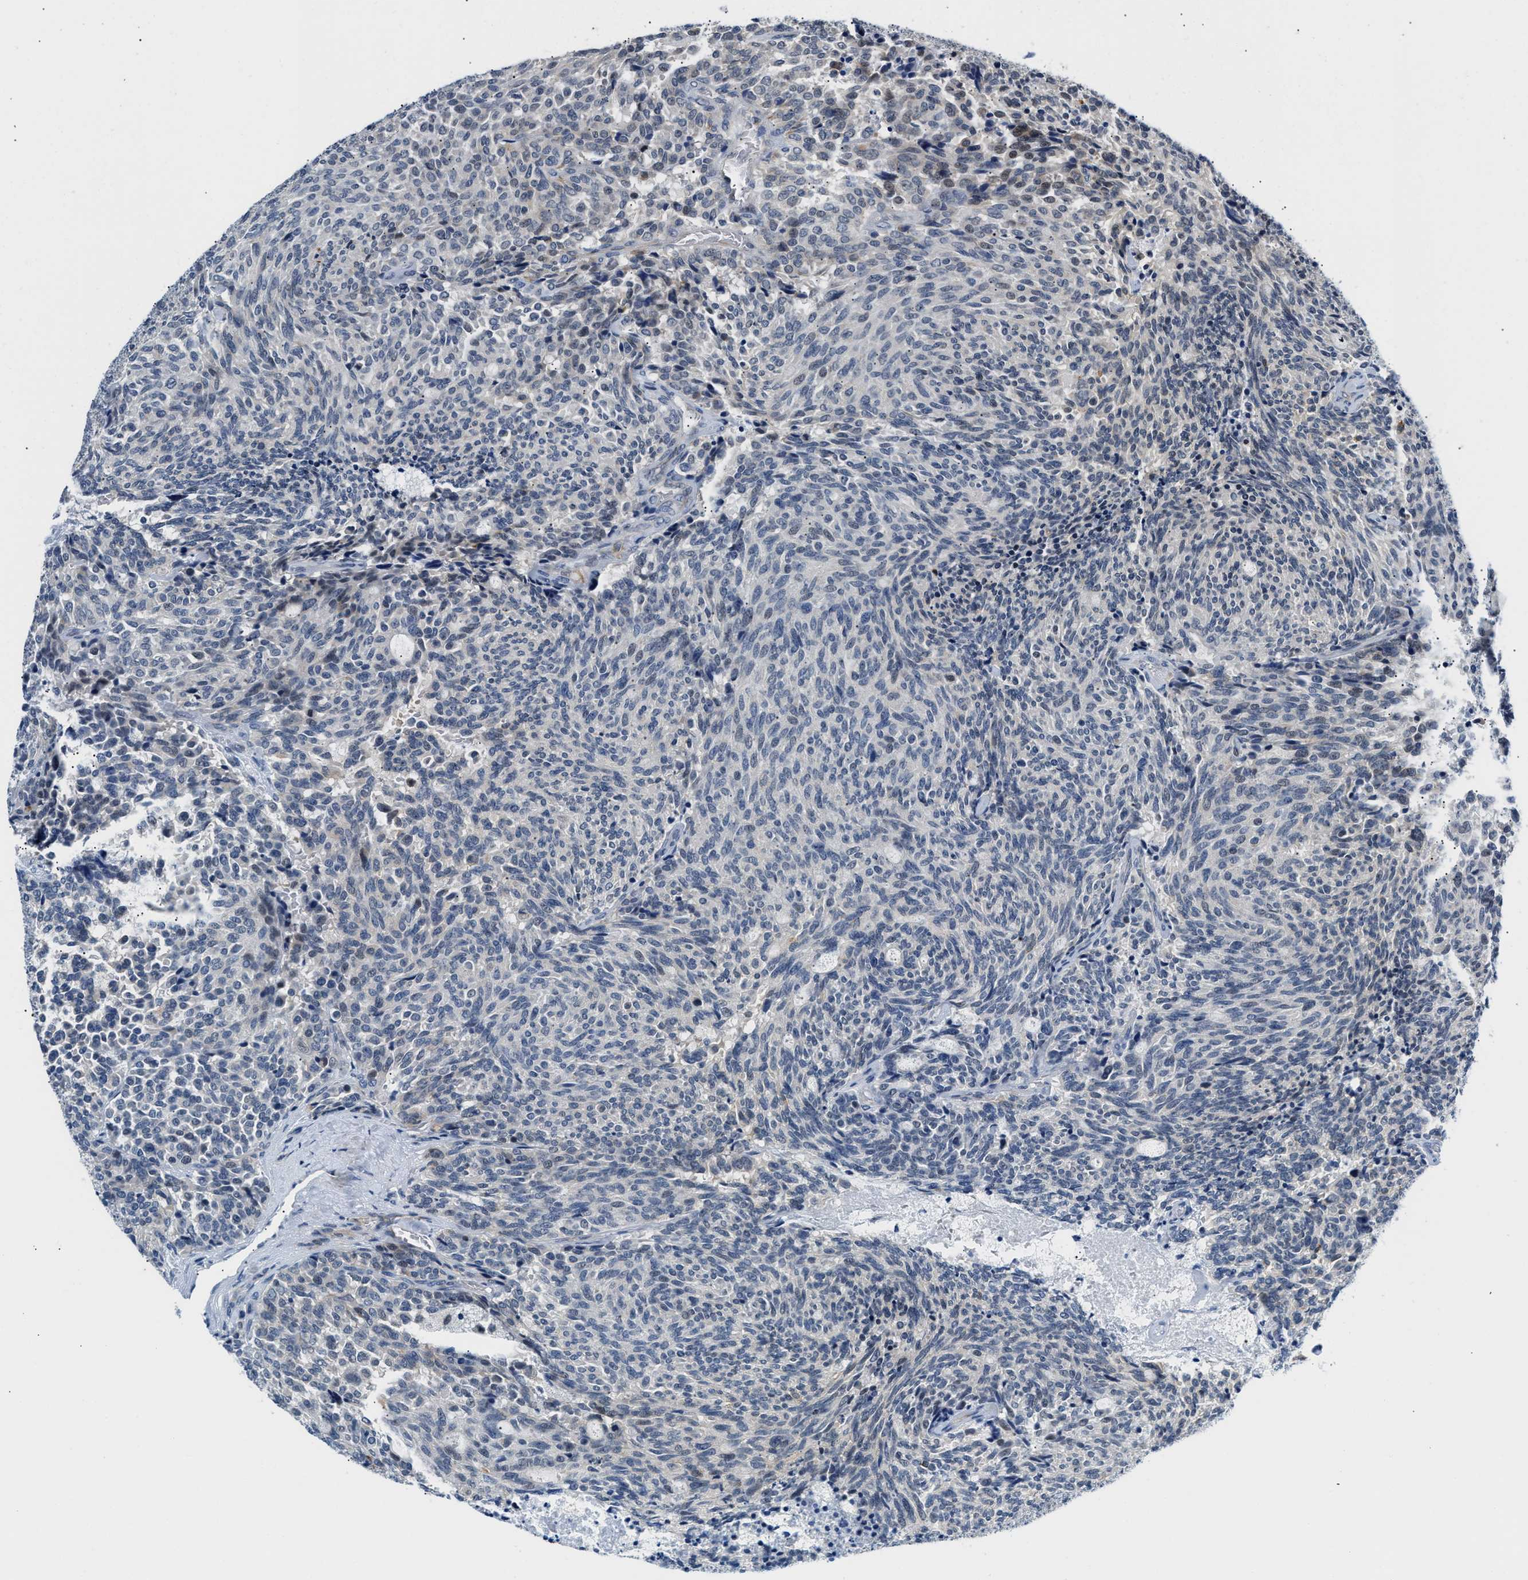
{"staining": {"intensity": "negative", "quantity": "none", "location": "none"}, "tissue": "carcinoid", "cell_type": "Tumor cells", "image_type": "cancer", "snomed": [{"axis": "morphology", "description": "Carcinoid, malignant, NOS"}, {"axis": "topography", "description": "Pancreas"}], "caption": "Tumor cells are negative for brown protein staining in malignant carcinoid. The staining is performed using DAB brown chromogen with nuclei counter-stained in using hematoxylin.", "gene": "PPM1H", "patient": {"sex": "female", "age": 54}}